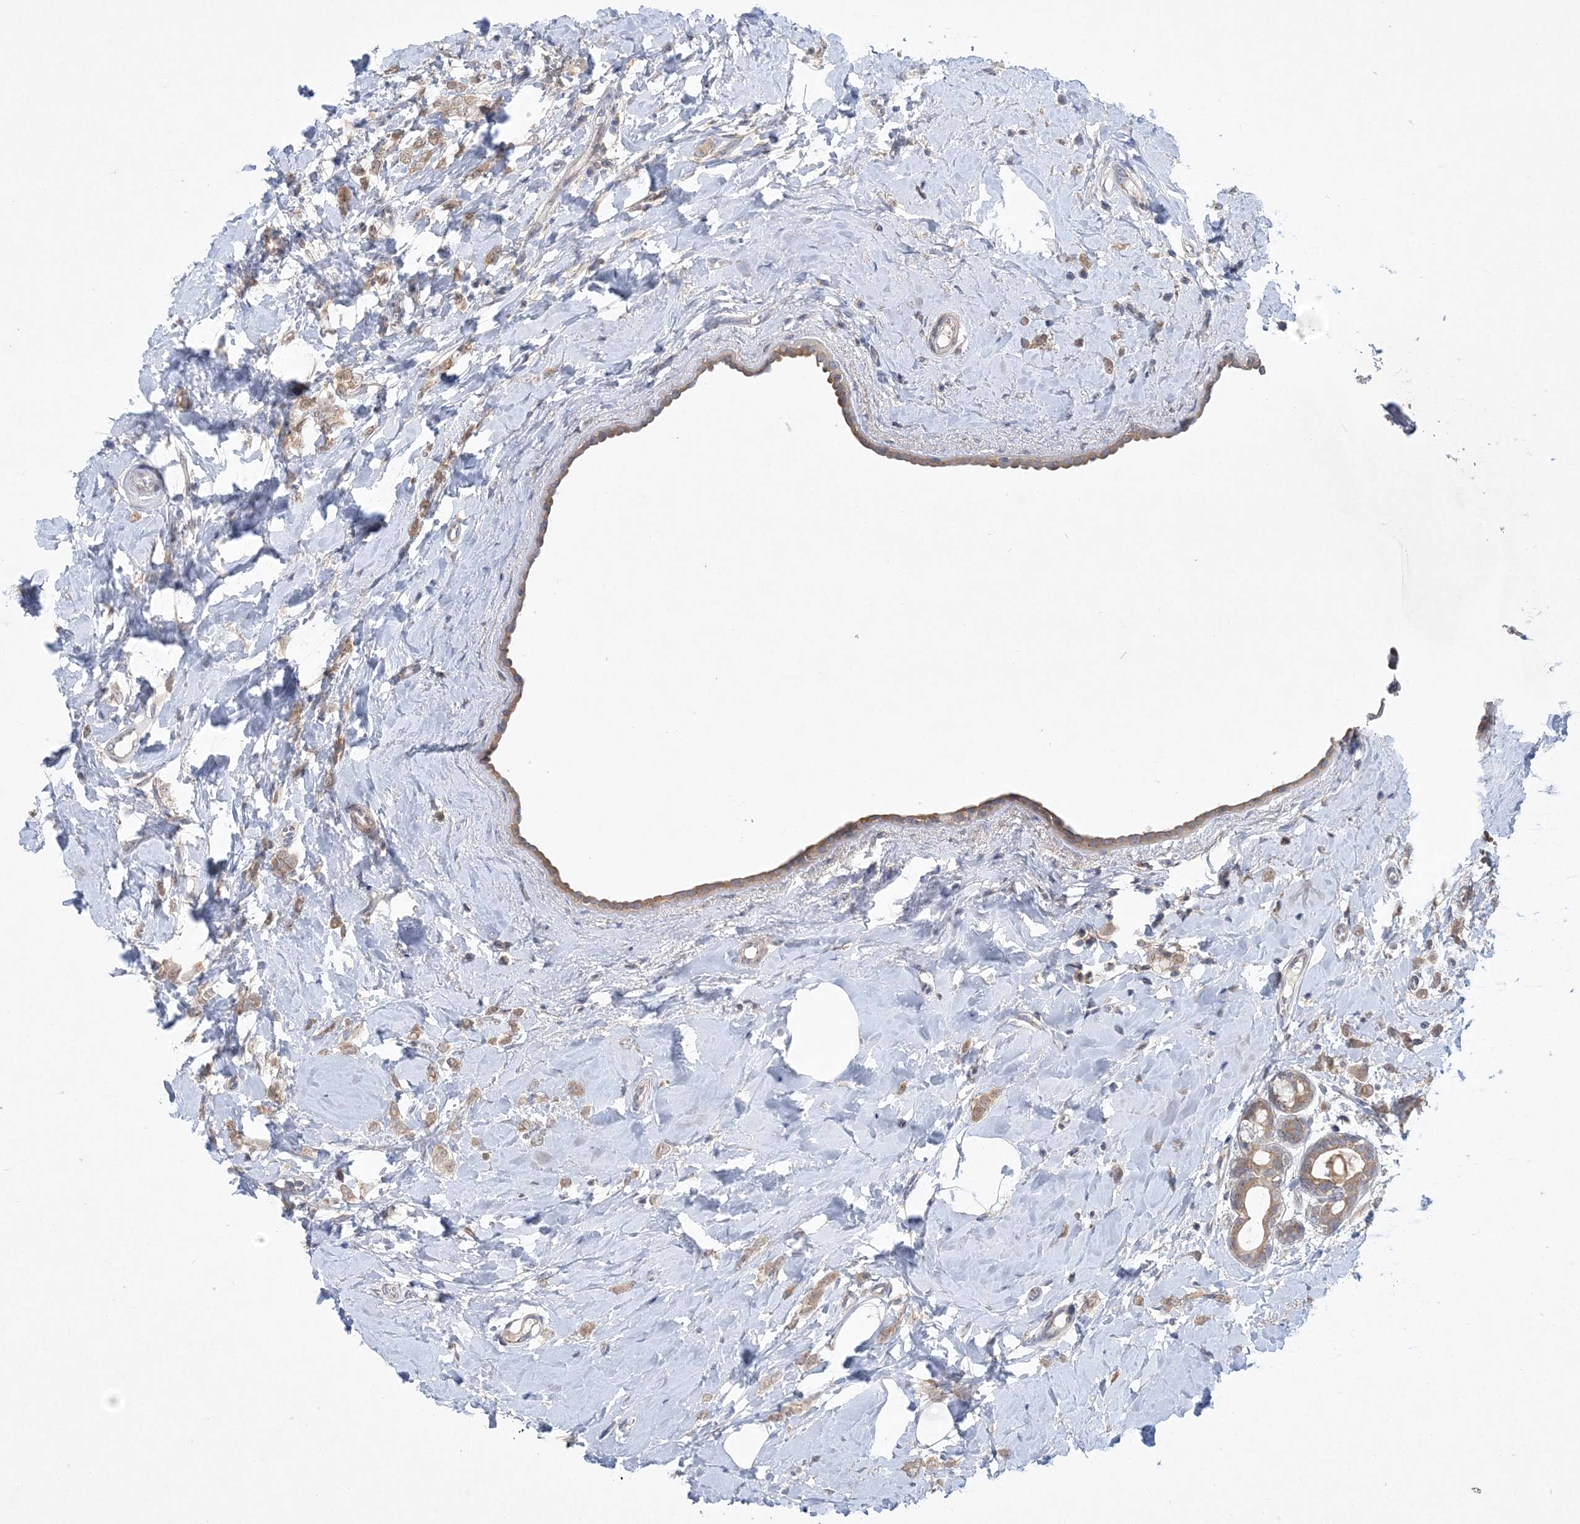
{"staining": {"intensity": "weak", "quantity": "<25%", "location": "cytoplasmic/membranous"}, "tissue": "breast cancer", "cell_type": "Tumor cells", "image_type": "cancer", "snomed": [{"axis": "morphology", "description": "Lobular carcinoma"}, {"axis": "topography", "description": "Breast"}], "caption": "Tumor cells are negative for protein expression in human breast cancer. The staining is performed using DAB brown chromogen with nuclei counter-stained in using hematoxylin.", "gene": "ANKRD35", "patient": {"sex": "female", "age": 47}}